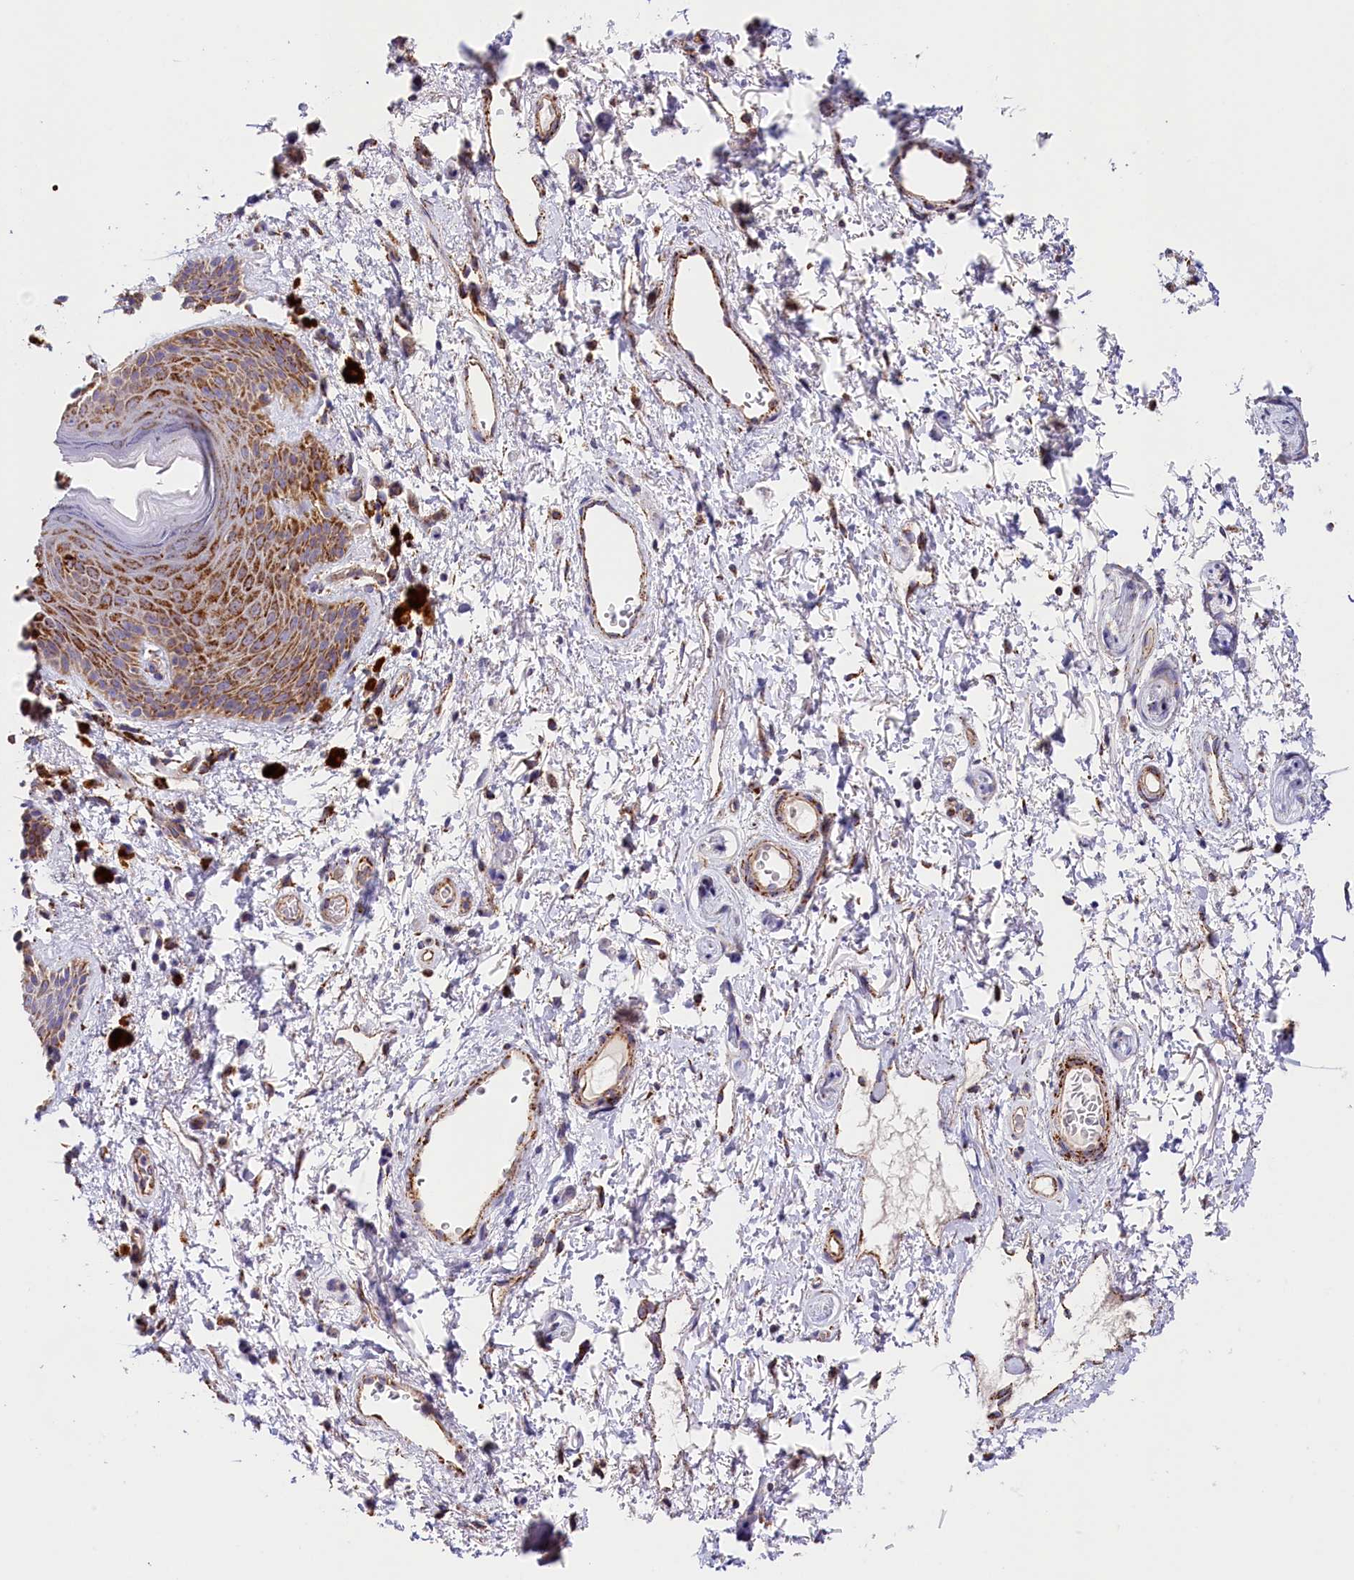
{"staining": {"intensity": "strong", "quantity": ">75%", "location": "cytoplasmic/membranous"}, "tissue": "skin", "cell_type": "Epidermal cells", "image_type": "normal", "snomed": [{"axis": "morphology", "description": "Normal tissue, NOS"}, {"axis": "topography", "description": "Anal"}], "caption": "Unremarkable skin displays strong cytoplasmic/membranous staining in approximately >75% of epidermal cells.", "gene": "AKTIP", "patient": {"sex": "female", "age": 46}}